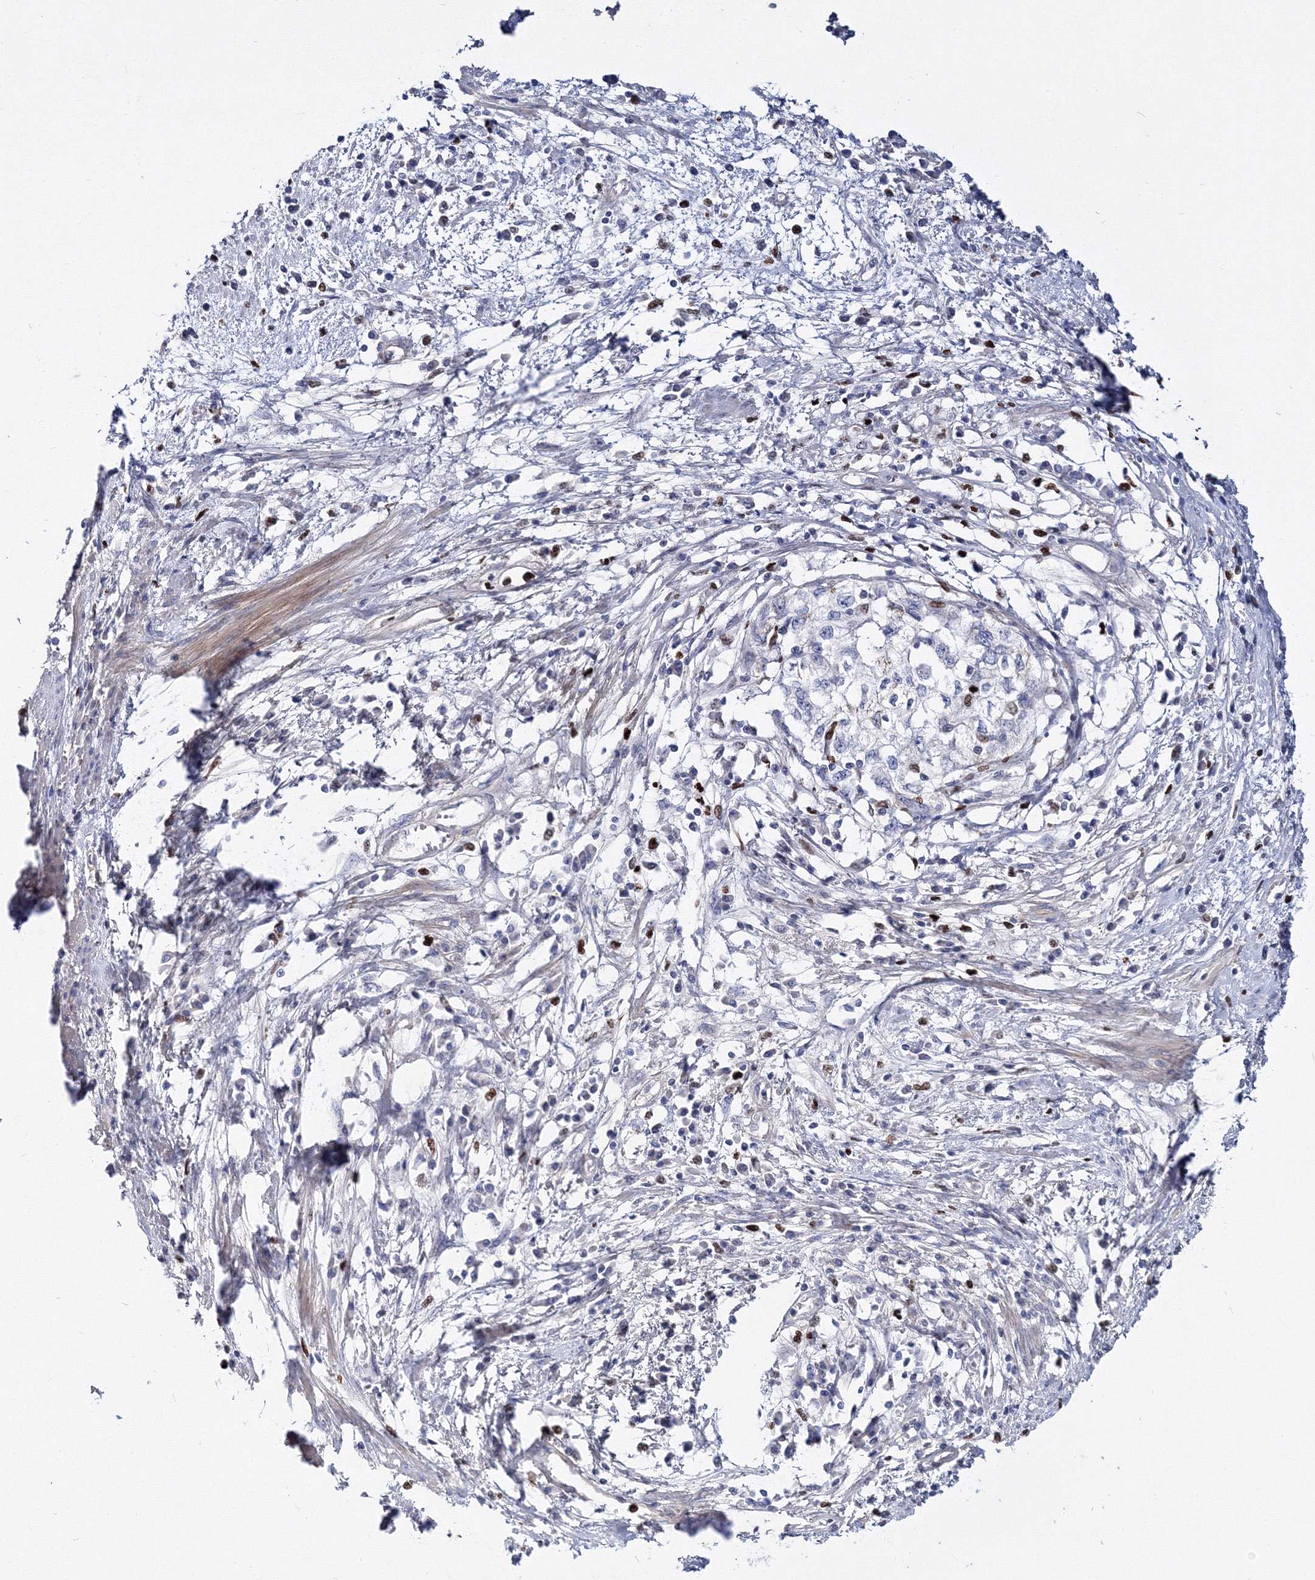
{"staining": {"intensity": "negative", "quantity": "none", "location": "none"}, "tissue": "cervical cancer", "cell_type": "Tumor cells", "image_type": "cancer", "snomed": [{"axis": "morphology", "description": "Squamous cell carcinoma, NOS"}, {"axis": "topography", "description": "Cervix"}], "caption": "Tumor cells show no significant protein staining in squamous cell carcinoma (cervical).", "gene": "C11orf52", "patient": {"sex": "female", "age": 57}}